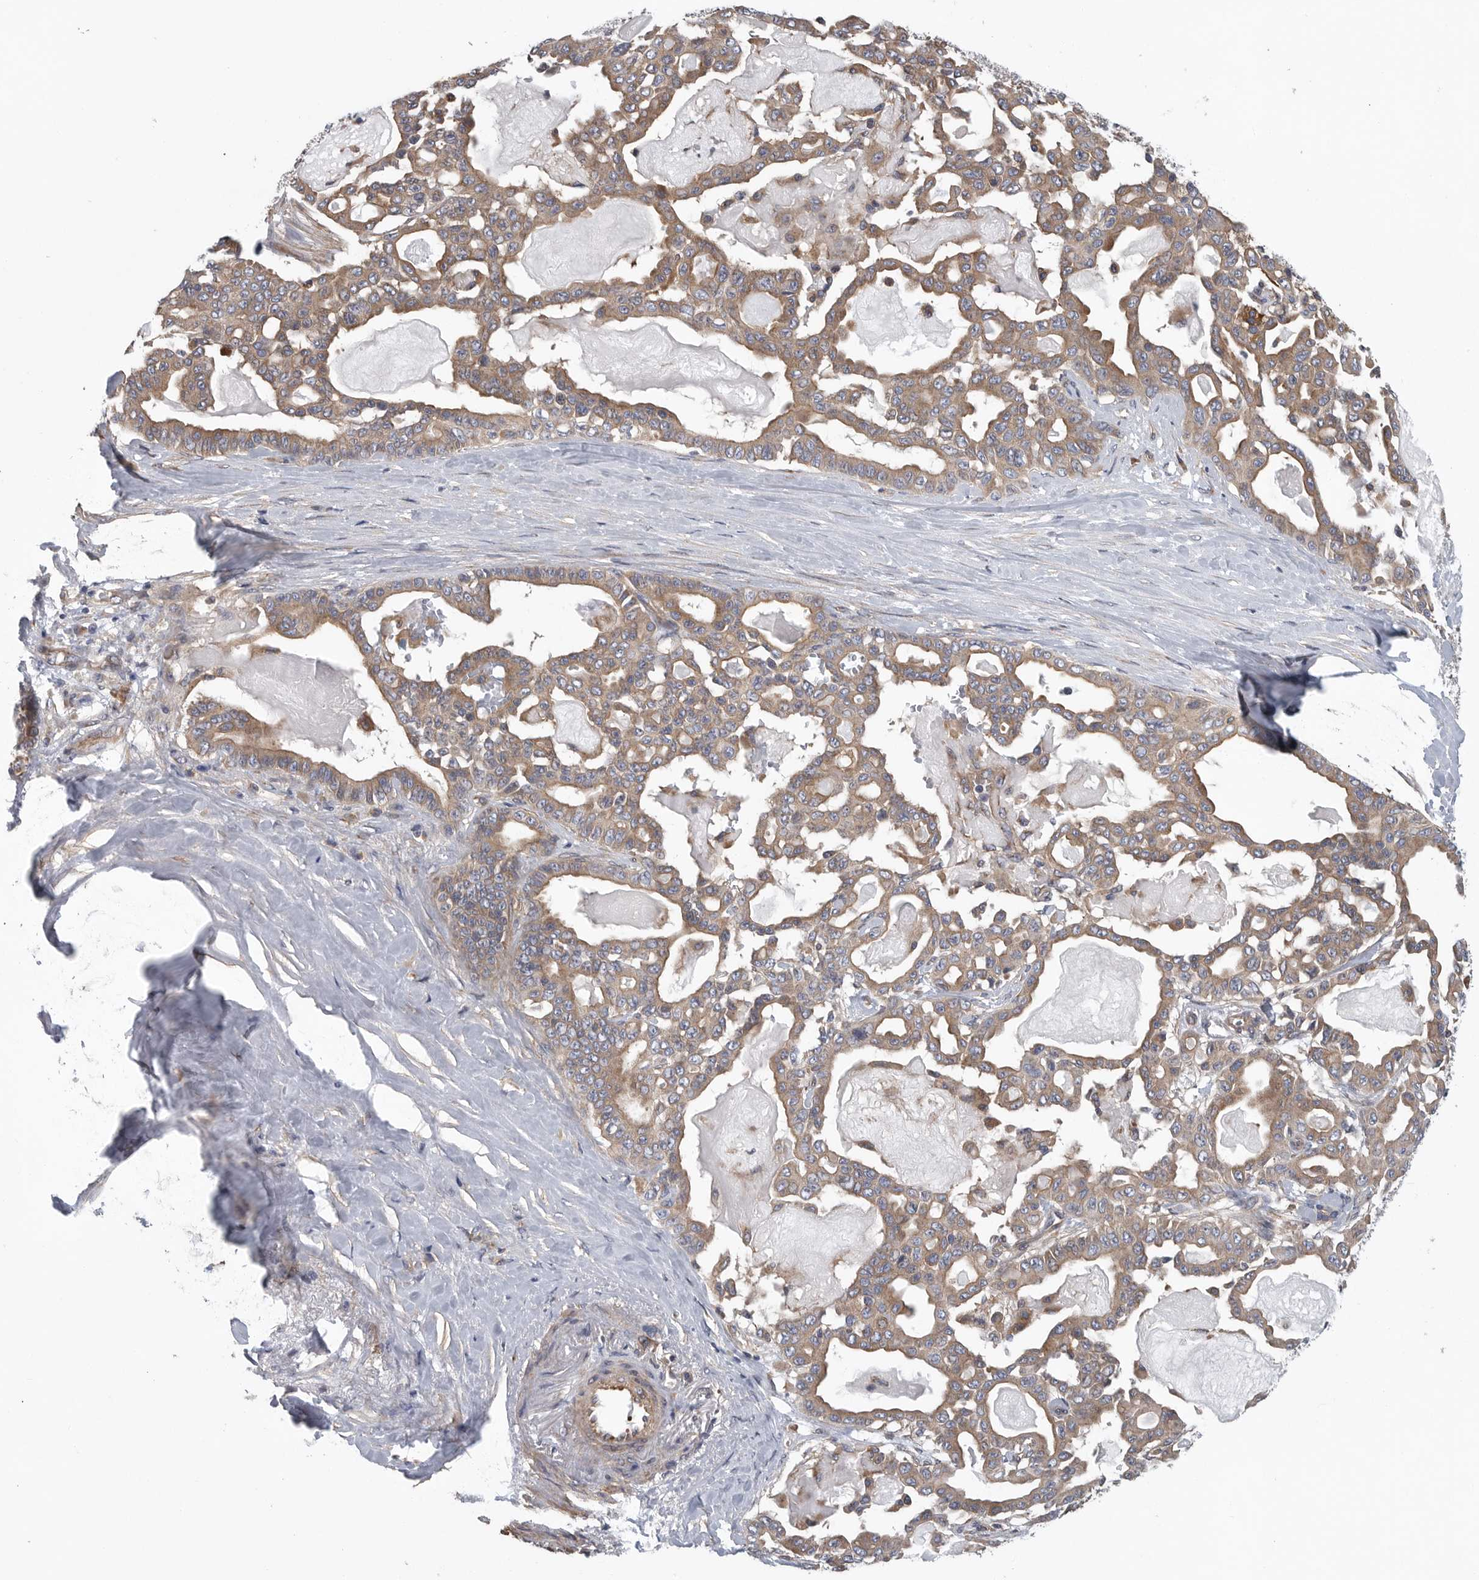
{"staining": {"intensity": "moderate", "quantity": ">75%", "location": "cytoplasmic/membranous"}, "tissue": "pancreatic cancer", "cell_type": "Tumor cells", "image_type": "cancer", "snomed": [{"axis": "morphology", "description": "Adenocarcinoma, NOS"}, {"axis": "topography", "description": "Pancreas"}], "caption": "Immunohistochemistry of pancreatic adenocarcinoma shows medium levels of moderate cytoplasmic/membranous expression in about >75% of tumor cells. Nuclei are stained in blue.", "gene": "OXR1", "patient": {"sex": "male", "age": 63}}